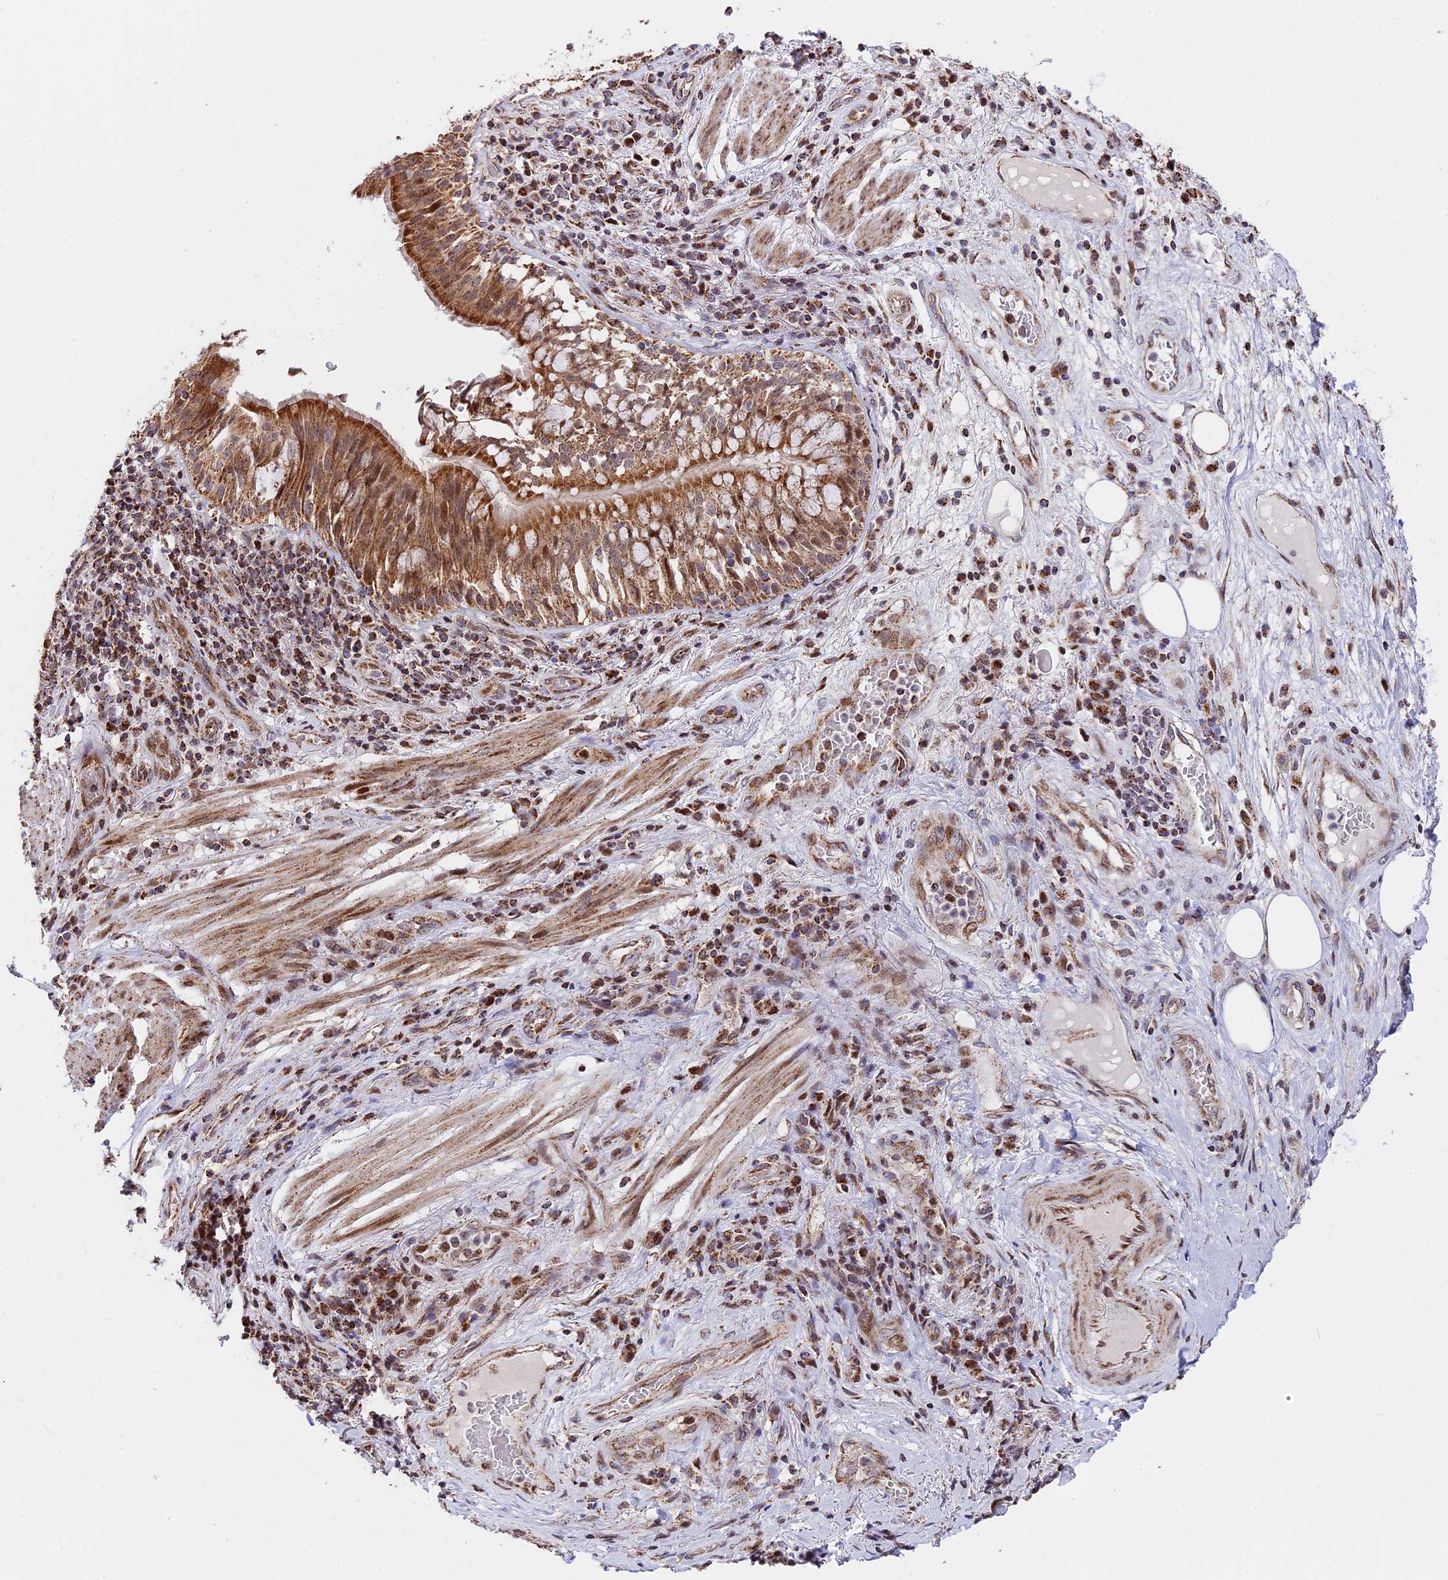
{"staining": {"intensity": "weak", "quantity": "25%-75%", "location": "cytoplasmic/membranous"}, "tissue": "adipose tissue", "cell_type": "Adipocytes", "image_type": "normal", "snomed": [{"axis": "morphology", "description": "Normal tissue, NOS"}, {"axis": "morphology", "description": "Squamous cell carcinoma, NOS"}, {"axis": "topography", "description": "Bronchus"}, {"axis": "topography", "description": "Lung"}], "caption": "This is a histology image of immunohistochemistry staining of unremarkable adipose tissue, which shows weak staining in the cytoplasmic/membranous of adipocytes.", "gene": "FAM174C", "patient": {"sex": "male", "age": 64}}